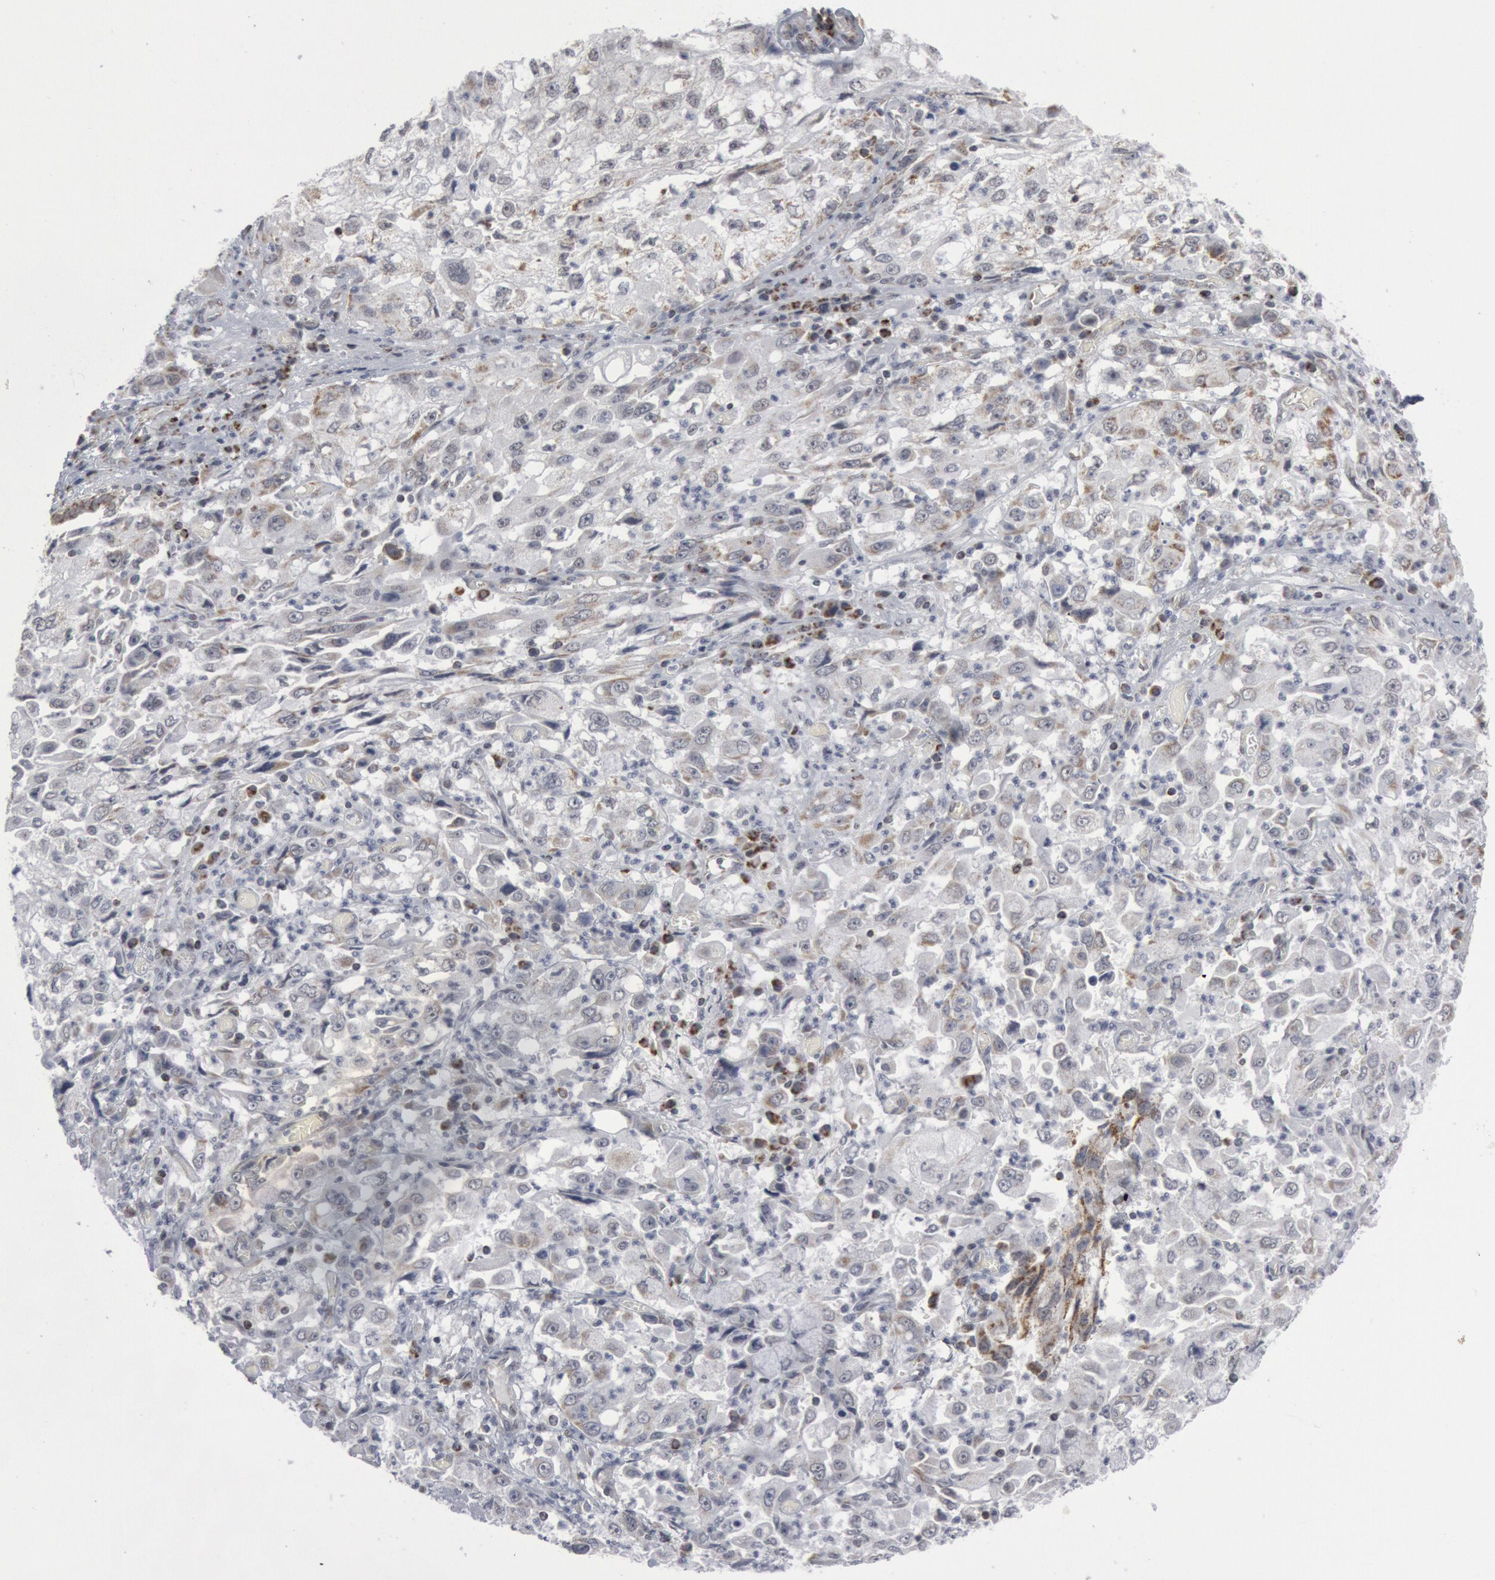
{"staining": {"intensity": "negative", "quantity": "none", "location": "none"}, "tissue": "cervical cancer", "cell_type": "Tumor cells", "image_type": "cancer", "snomed": [{"axis": "morphology", "description": "Squamous cell carcinoma, NOS"}, {"axis": "topography", "description": "Cervix"}], "caption": "An immunohistochemistry (IHC) image of squamous cell carcinoma (cervical) is shown. There is no staining in tumor cells of squamous cell carcinoma (cervical).", "gene": "CASP9", "patient": {"sex": "female", "age": 36}}